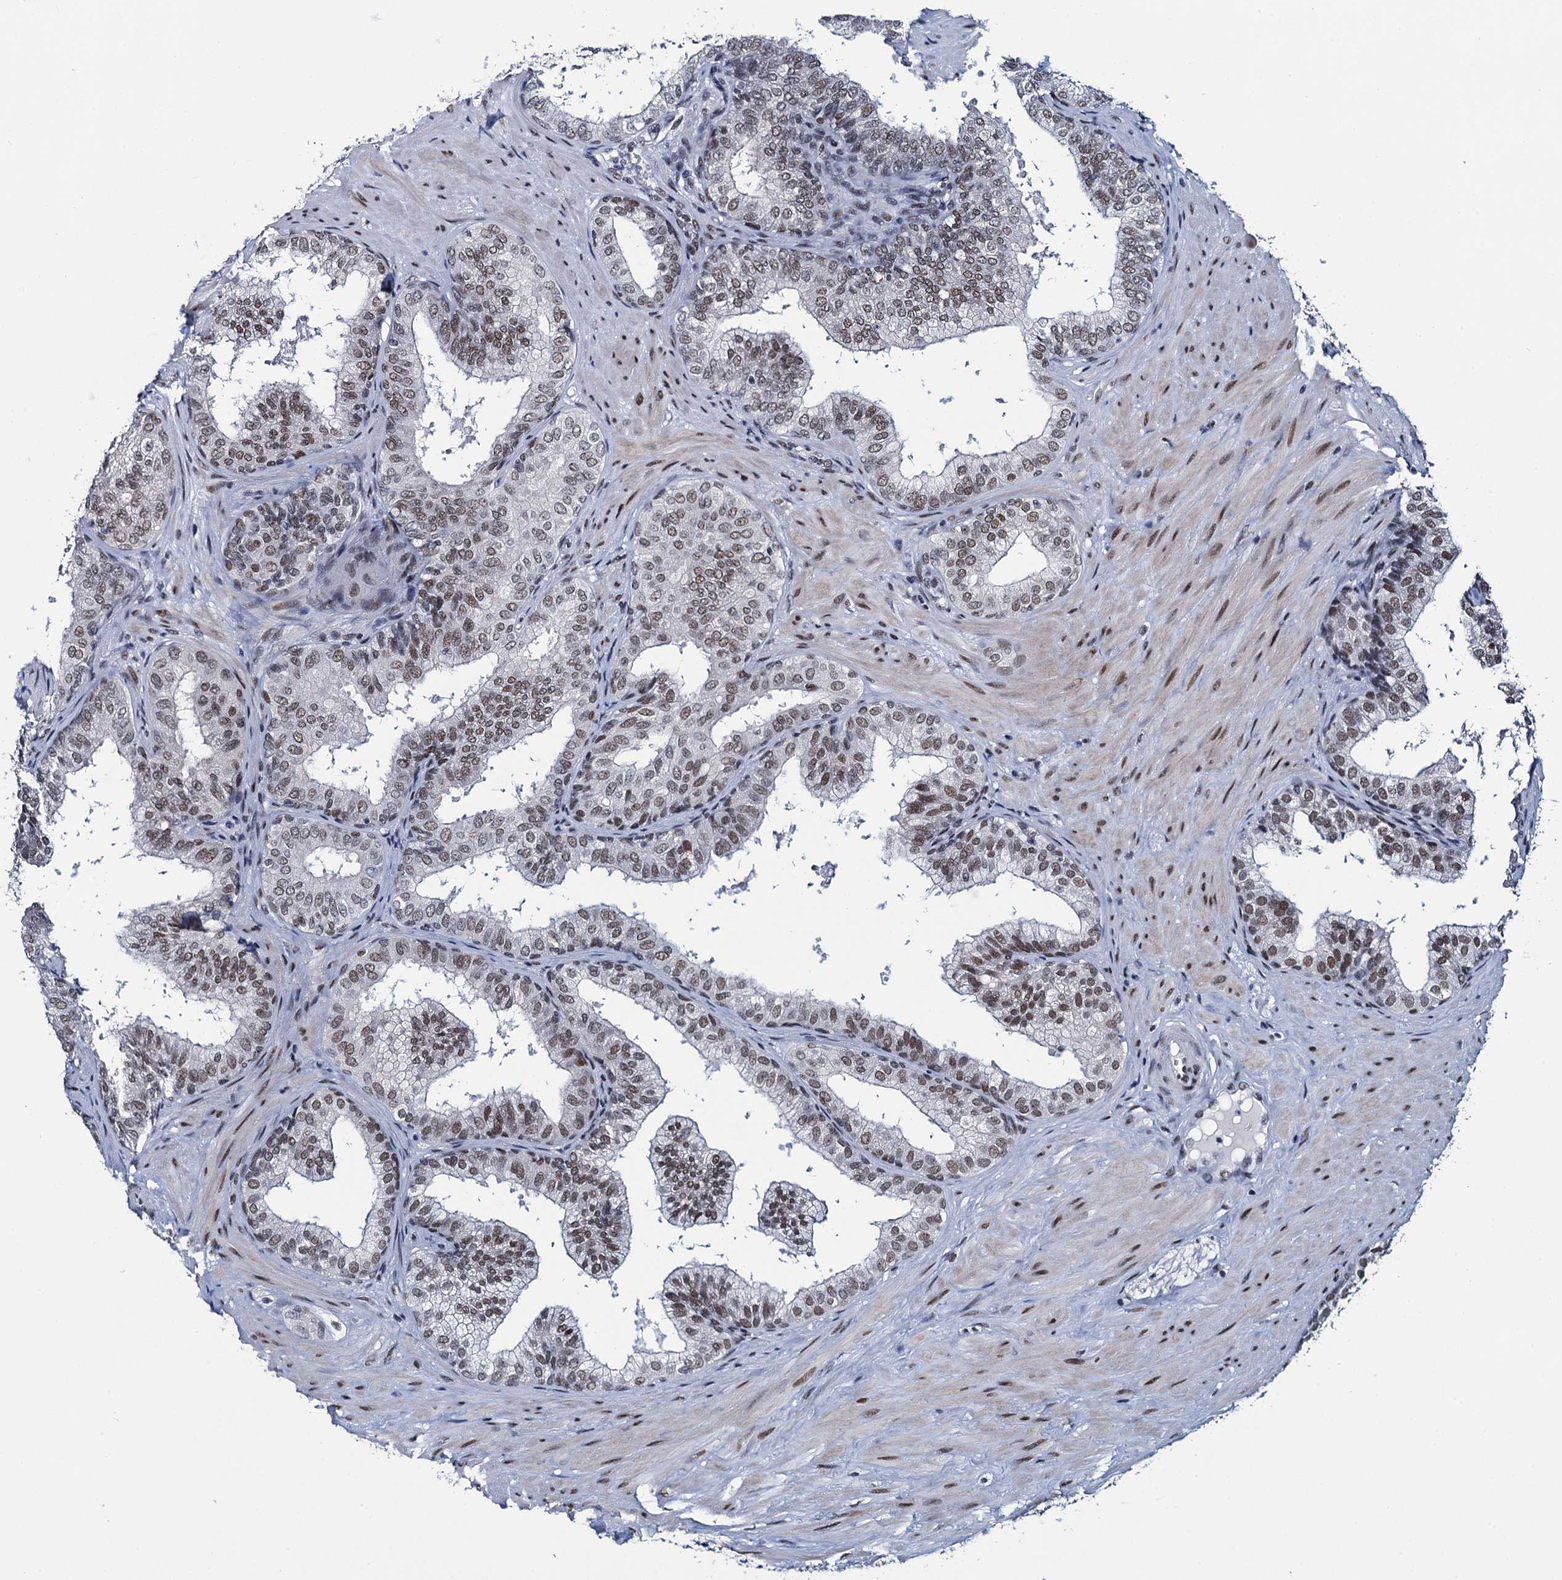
{"staining": {"intensity": "moderate", "quantity": ">75%", "location": "nuclear"}, "tissue": "prostate", "cell_type": "Glandular cells", "image_type": "normal", "snomed": [{"axis": "morphology", "description": "Normal tissue, NOS"}, {"axis": "topography", "description": "Prostate"}], "caption": "Human prostate stained with a brown dye demonstrates moderate nuclear positive positivity in about >75% of glandular cells.", "gene": "HNRNPUL2", "patient": {"sex": "male", "age": 60}}